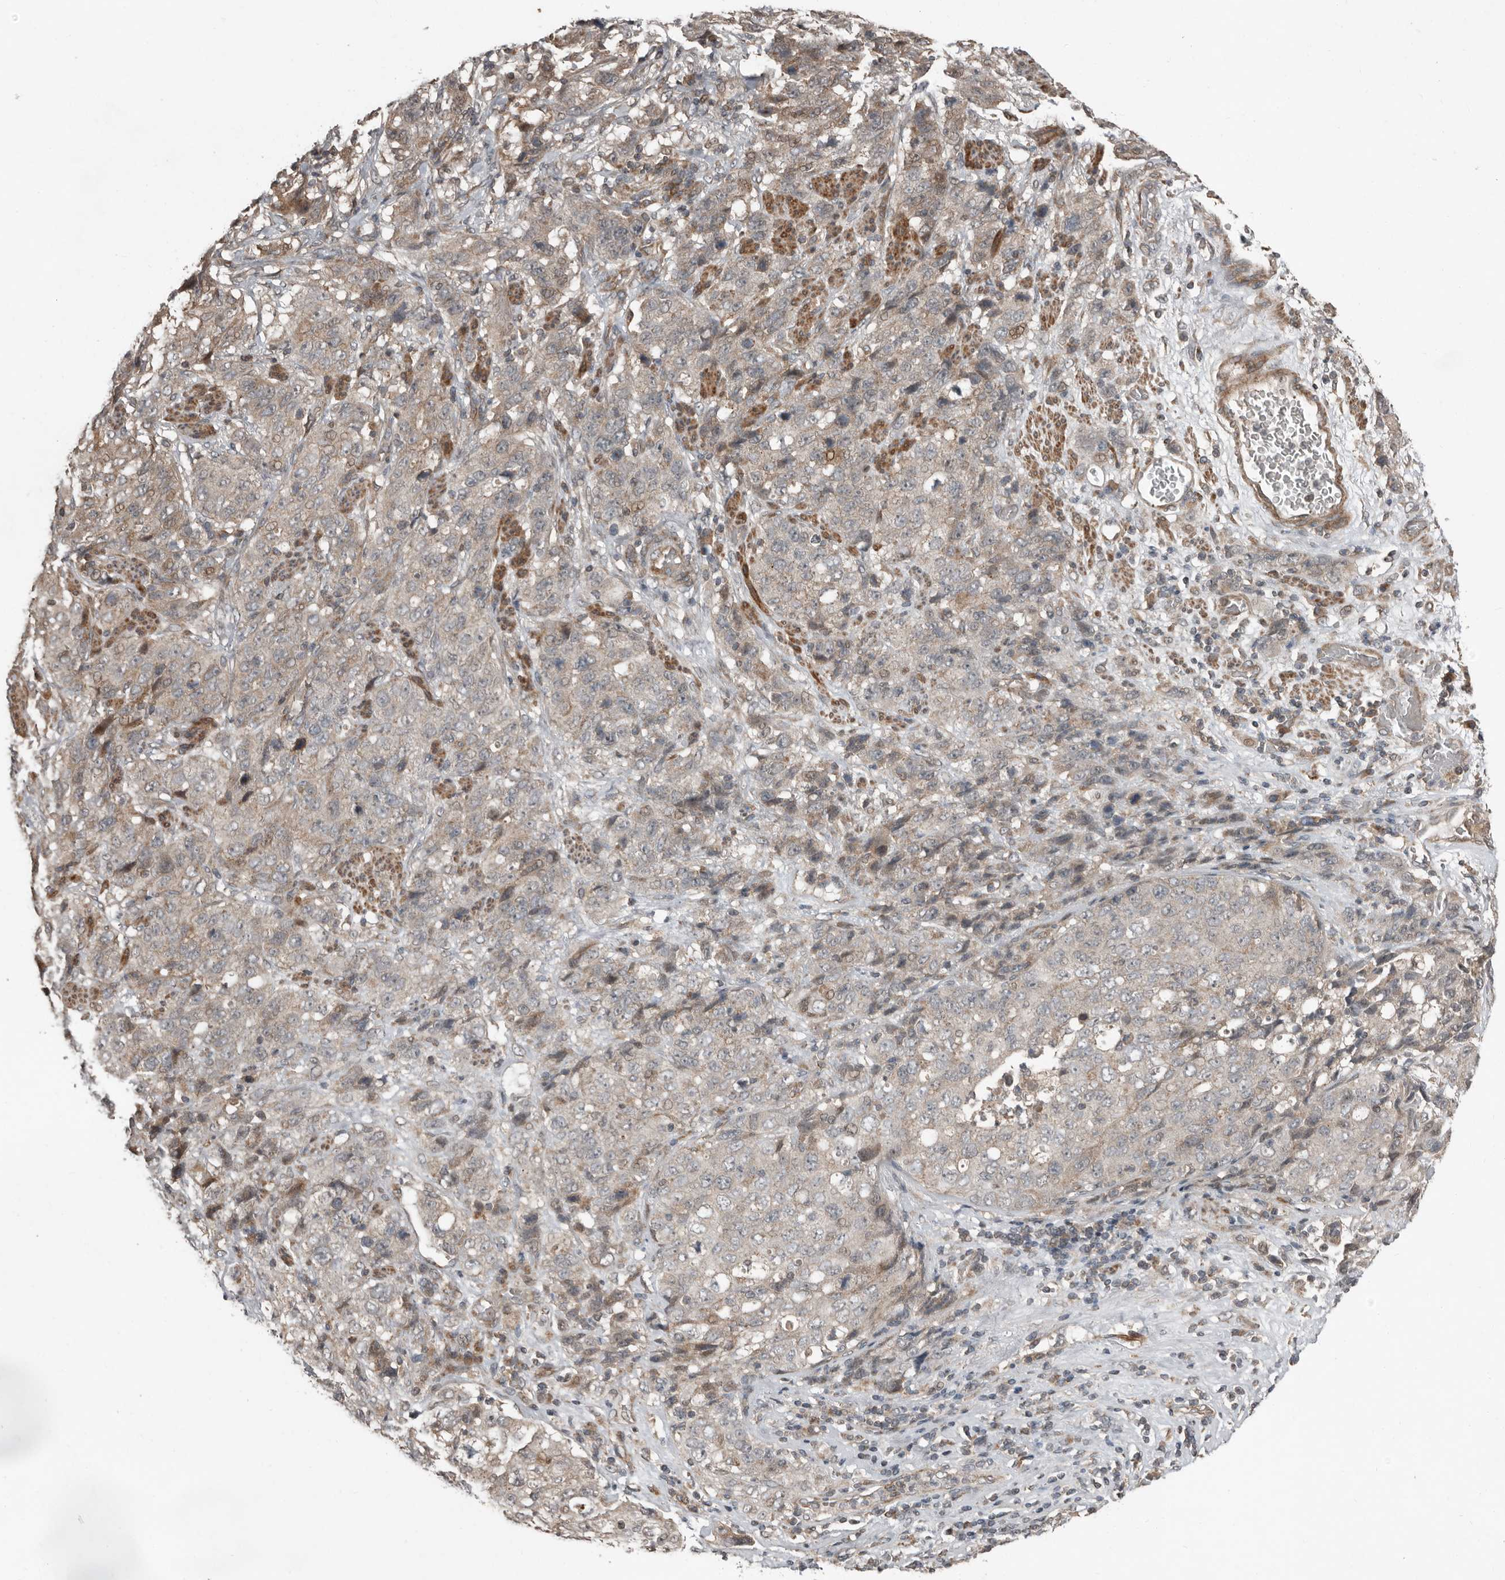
{"staining": {"intensity": "weak", "quantity": "<25%", "location": "cytoplasmic/membranous"}, "tissue": "stomach cancer", "cell_type": "Tumor cells", "image_type": "cancer", "snomed": [{"axis": "morphology", "description": "Adenocarcinoma, NOS"}, {"axis": "topography", "description": "Stomach"}], "caption": "A high-resolution micrograph shows immunohistochemistry staining of stomach adenocarcinoma, which reveals no significant staining in tumor cells.", "gene": "SLC6A7", "patient": {"sex": "male", "age": 48}}